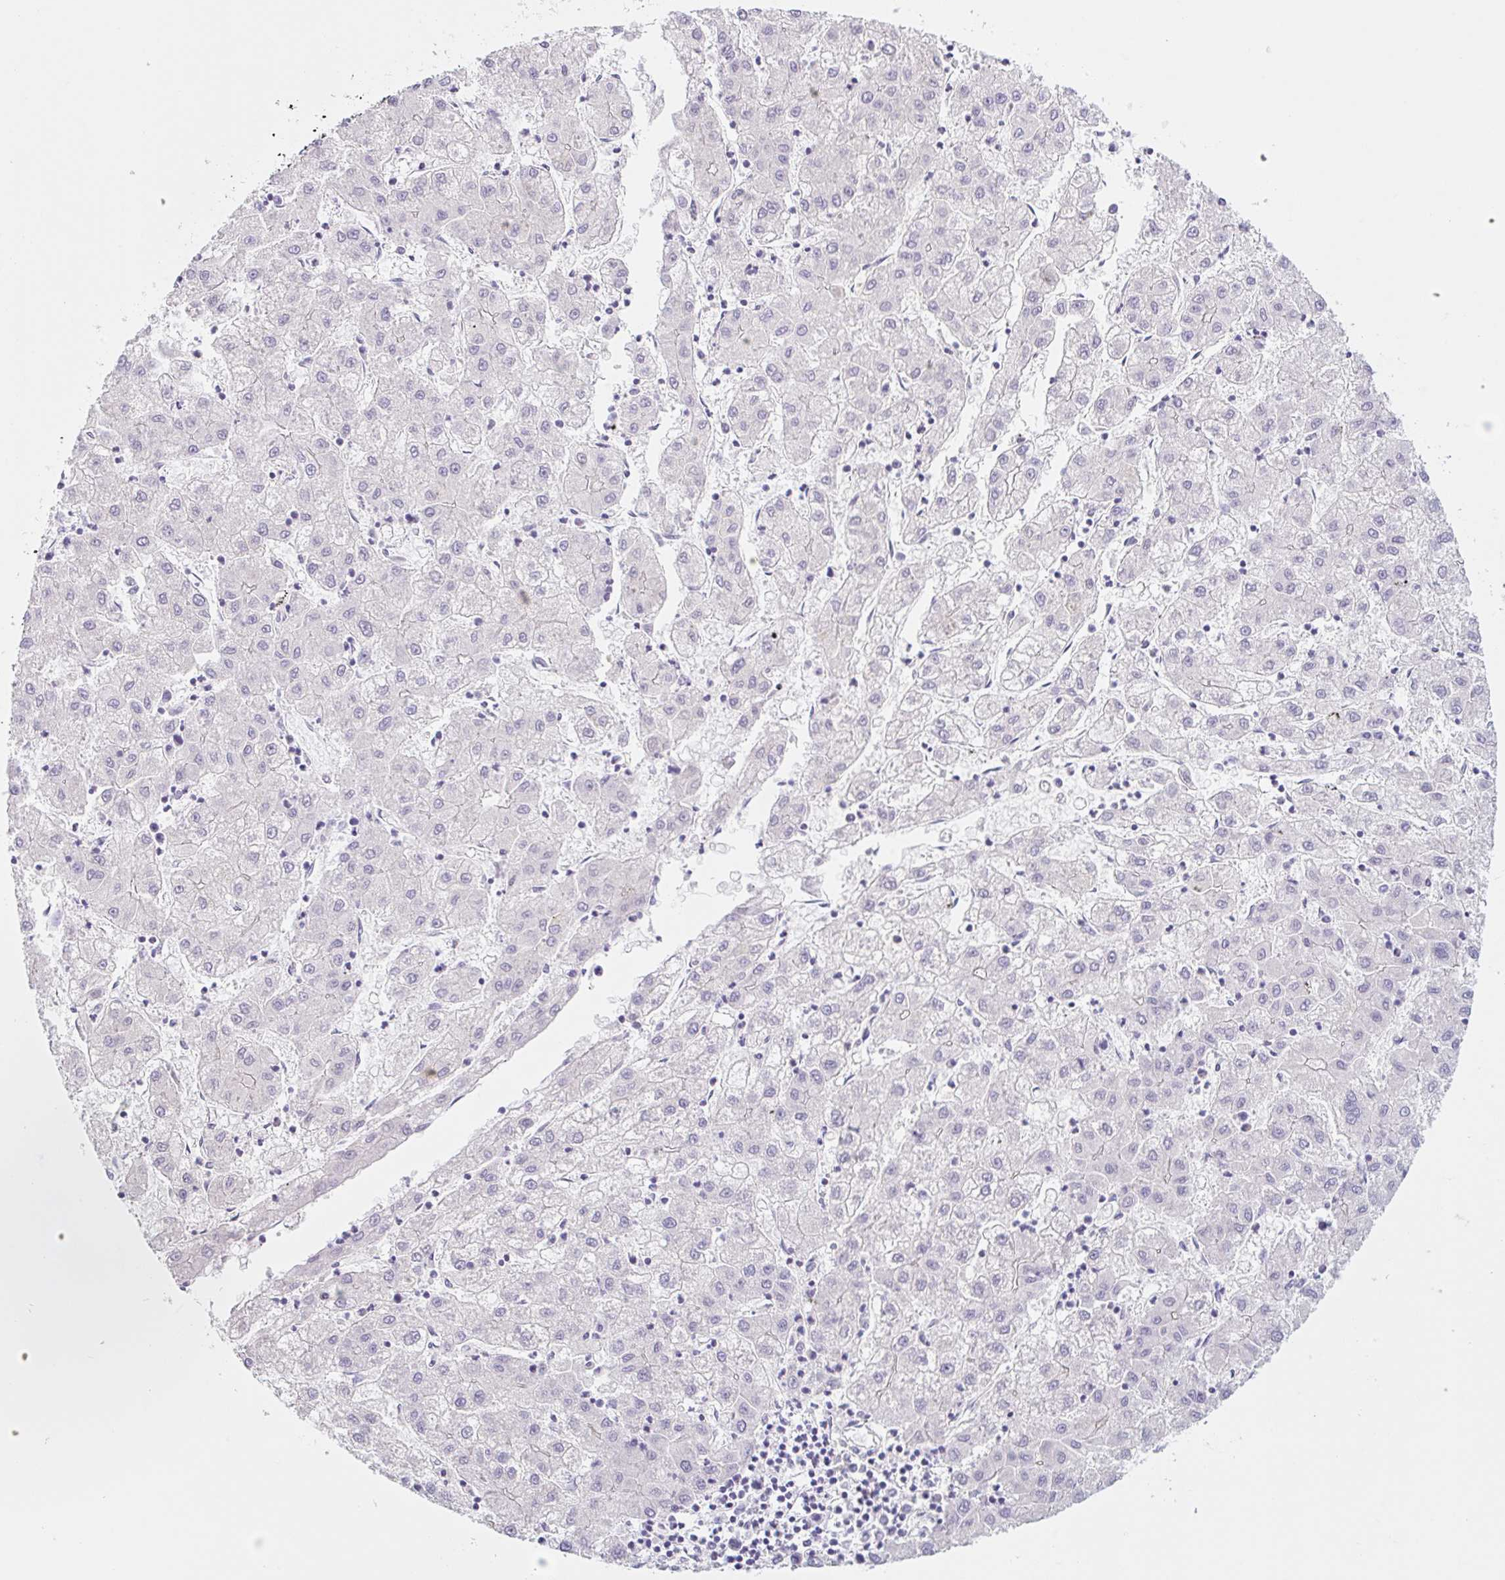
{"staining": {"intensity": "negative", "quantity": "none", "location": "none"}, "tissue": "liver cancer", "cell_type": "Tumor cells", "image_type": "cancer", "snomed": [{"axis": "morphology", "description": "Carcinoma, Hepatocellular, NOS"}, {"axis": "topography", "description": "Liver"}], "caption": "Immunohistochemistry (IHC) photomicrograph of neoplastic tissue: human liver cancer (hepatocellular carcinoma) stained with DAB shows no significant protein expression in tumor cells.", "gene": "LYVE1", "patient": {"sex": "male", "age": 72}}